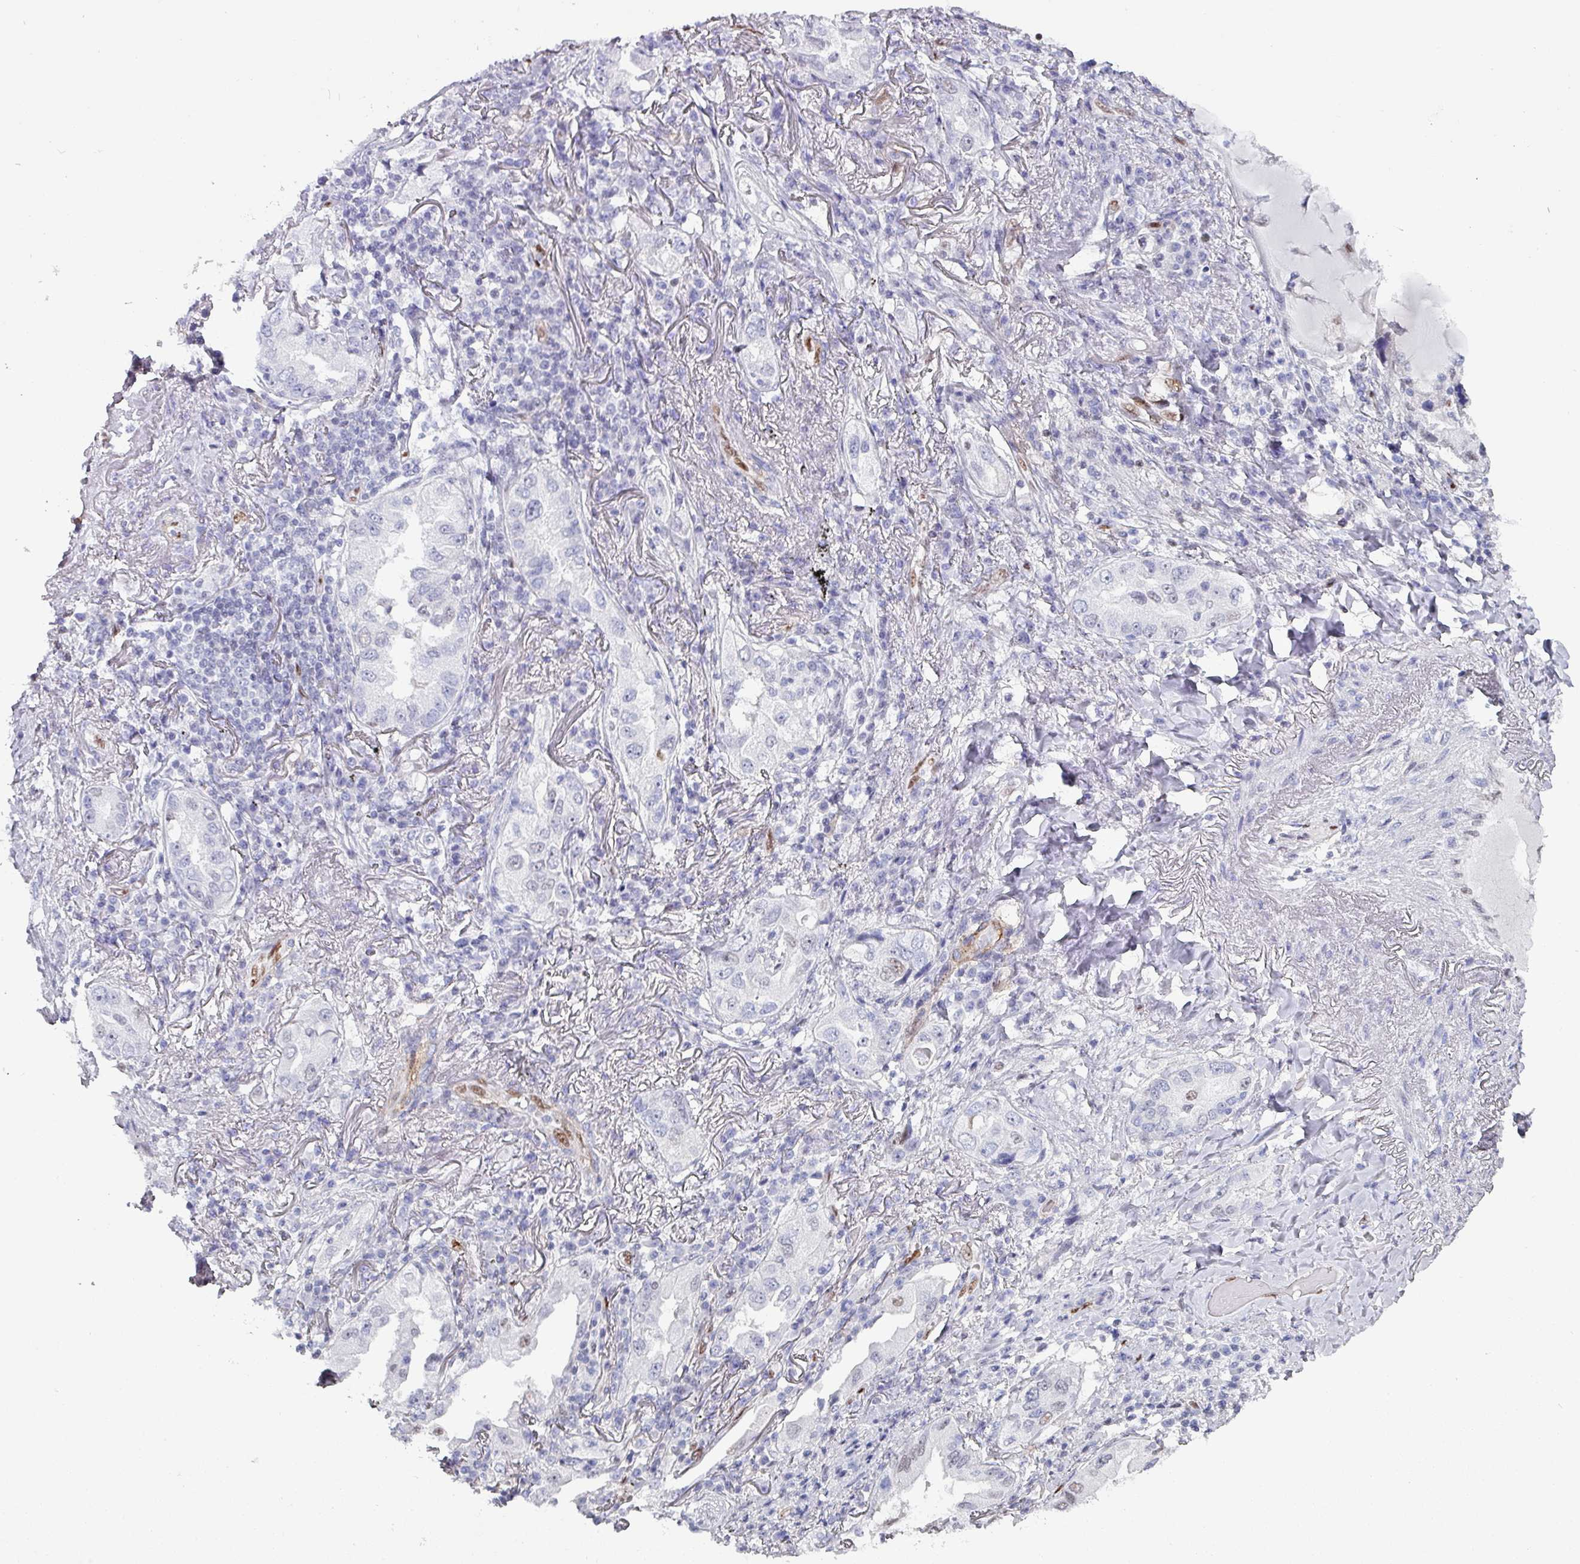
{"staining": {"intensity": "weak", "quantity": "<25%", "location": "nuclear"}, "tissue": "lung cancer", "cell_type": "Tumor cells", "image_type": "cancer", "snomed": [{"axis": "morphology", "description": "Adenocarcinoma, NOS"}, {"axis": "topography", "description": "Lung"}], "caption": "There is no significant positivity in tumor cells of lung cancer (adenocarcinoma). (Stains: DAB immunohistochemistry (IHC) with hematoxylin counter stain, Microscopy: brightfield microscopy at high magnification).", "gene": "ZNF816-ZNF321P", "patient": {"sex": "female", "age": 69}}